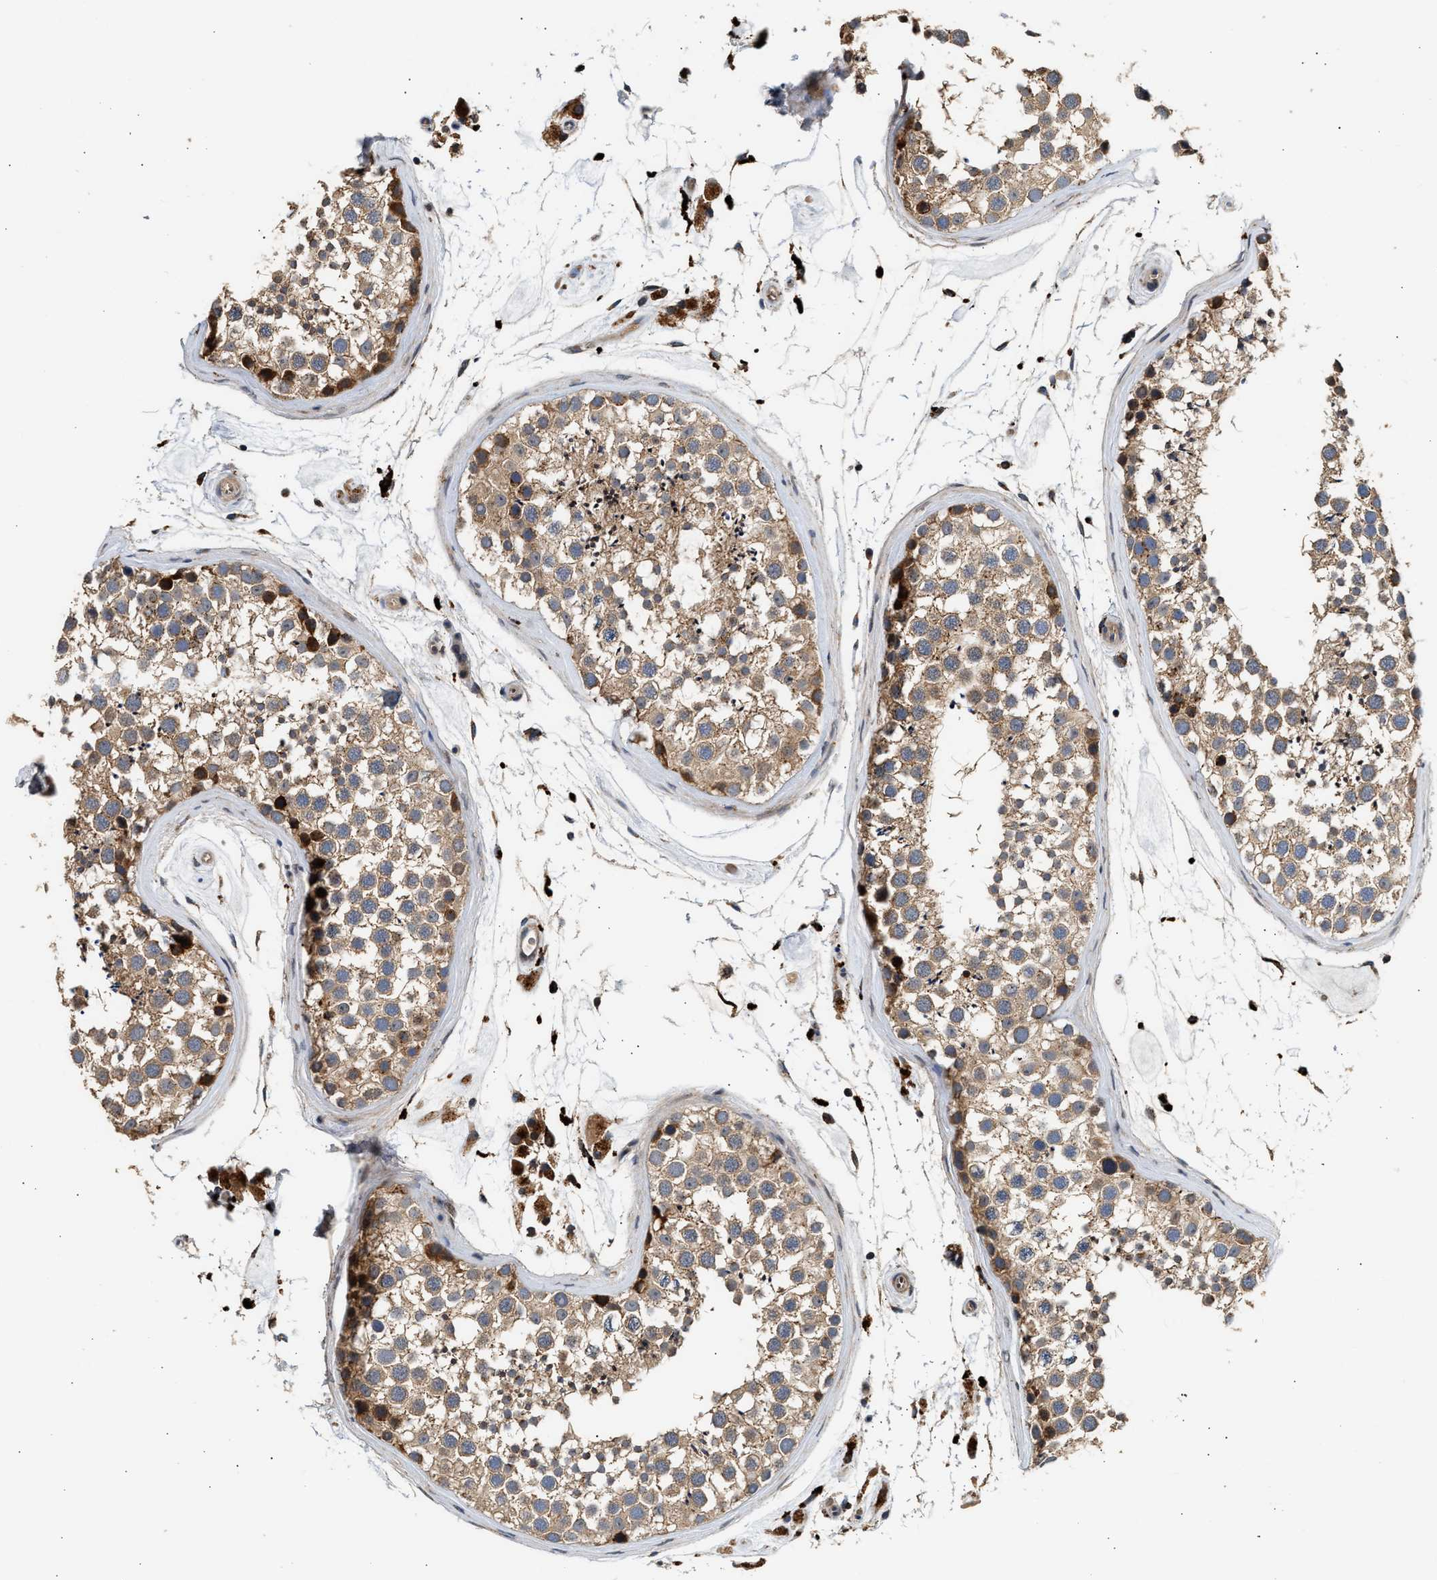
{"staining": {"intensity": "weak", "quantity": ">75%", "location": "cytoplasmic/membranous"}, "tissue": "testis", "cell_type": "Cells in seminiferous ducts", "image_type": "normal", "snomed": [{"axis": "morphology", "description": "Normal tissue, NOS"}, {"axis": "topography", "description": "Testis"}], "caption": "An image of testis stained for a protein demonstrates weak cytoplasmic/membranous brown staining in cells in seminiferous ducts.", "gene": "PLD3", "patient": {"sex": "male", "age": 46}}